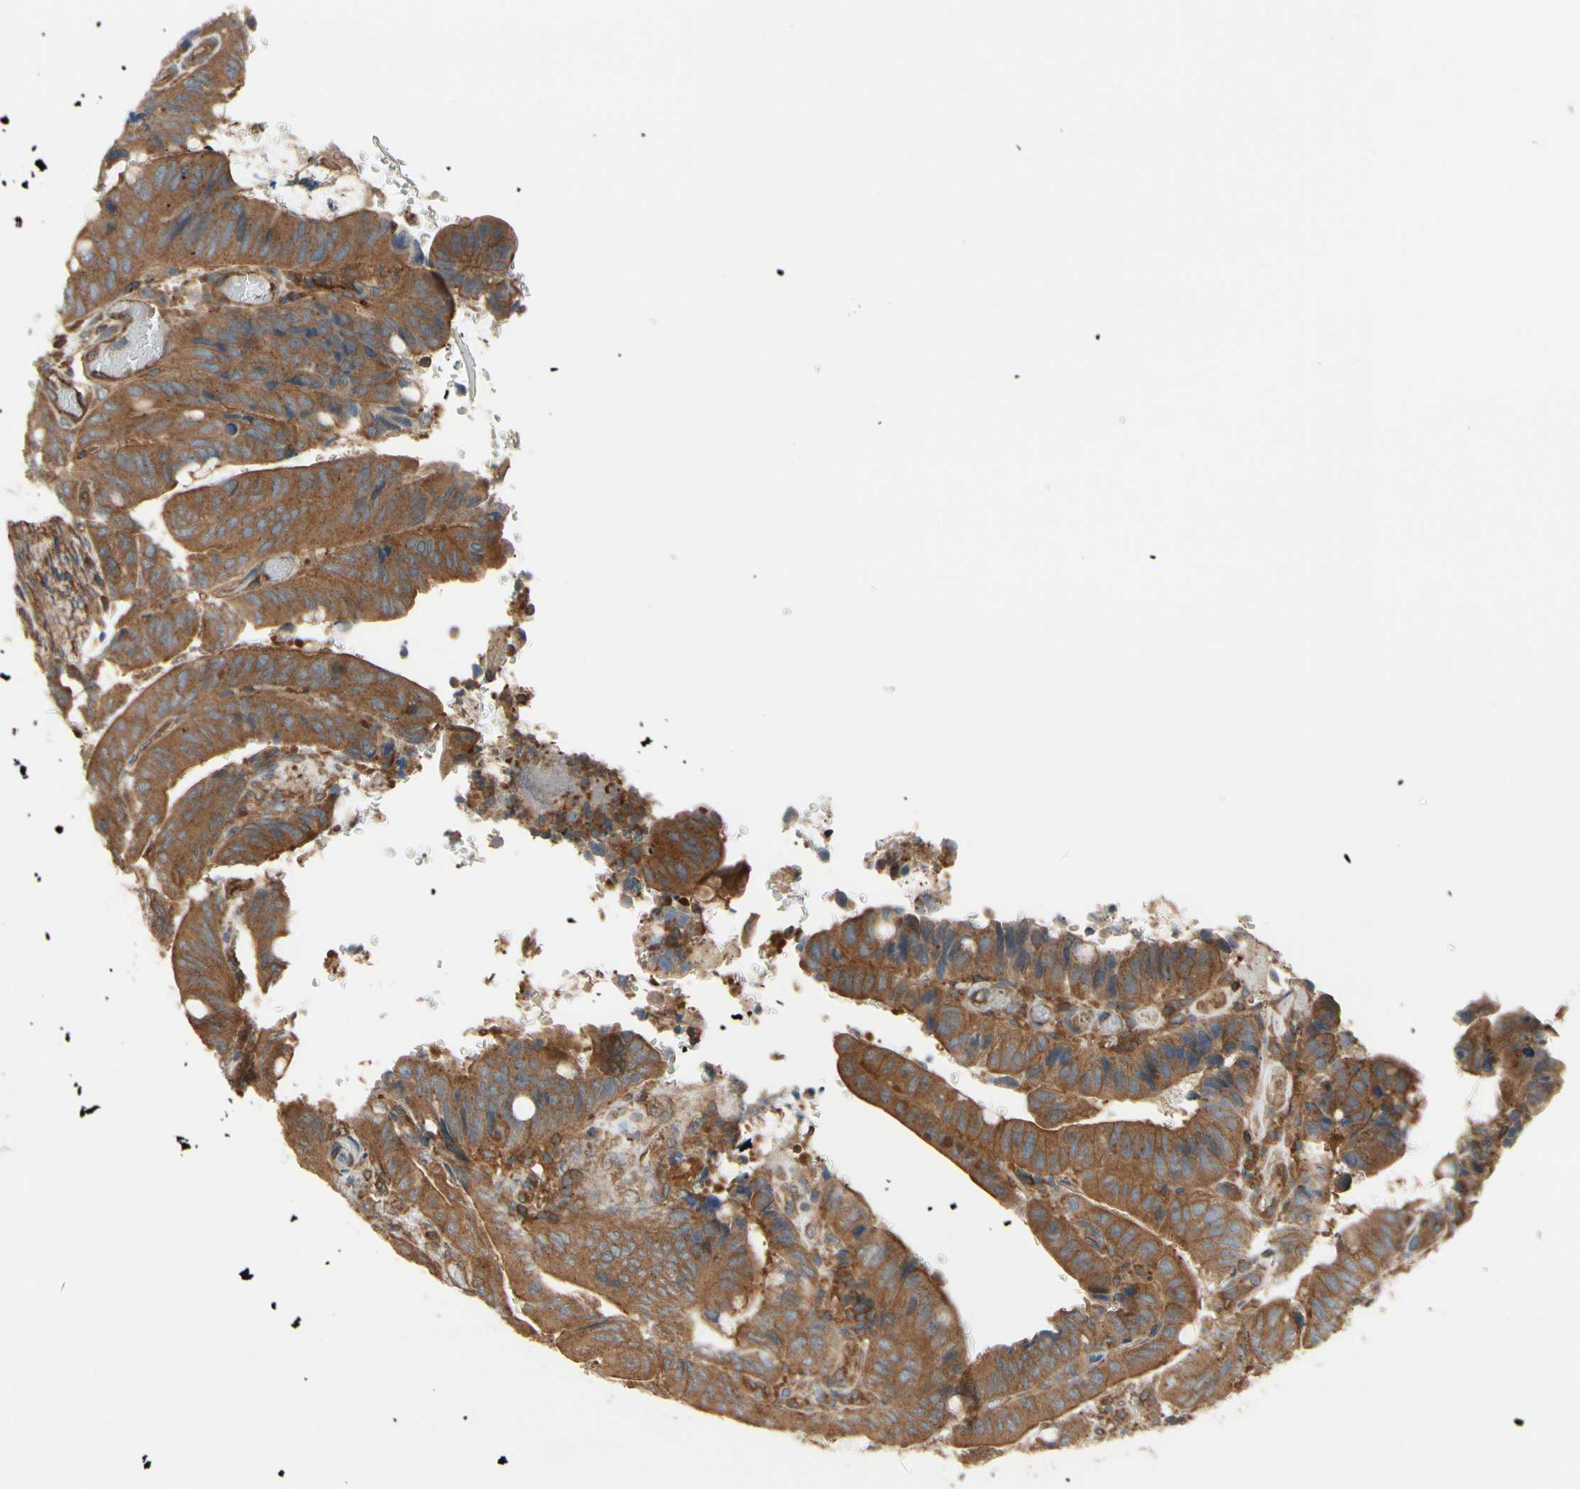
{"staining": {"intensity": "moderate", "quantity": ">75%", "location": "cytoplasmic/membranous"}, "tissue": "colorectal cancer", "cell_type": "Tumor cells", "image_type": "cancer", "snomed": [{"axis": "morphology", "description": "Normal tissue, NOS"}, {"axis": "morphology", "description": "Adenocarcinoma, NOS"}, {"axis": "topography", "description": "Rectum"}, {"axis": "topography", "description": "Peripheral nerve tissue"}], "caption": "This photomicrograph displays immunohistochemistry staining of human colorectal cancer, with medium moderate cytoplasmic/membranous staining in about >75% of tumor cells.", "gene": "EPS15", "patient": {"sex": "male", "age": 92}}